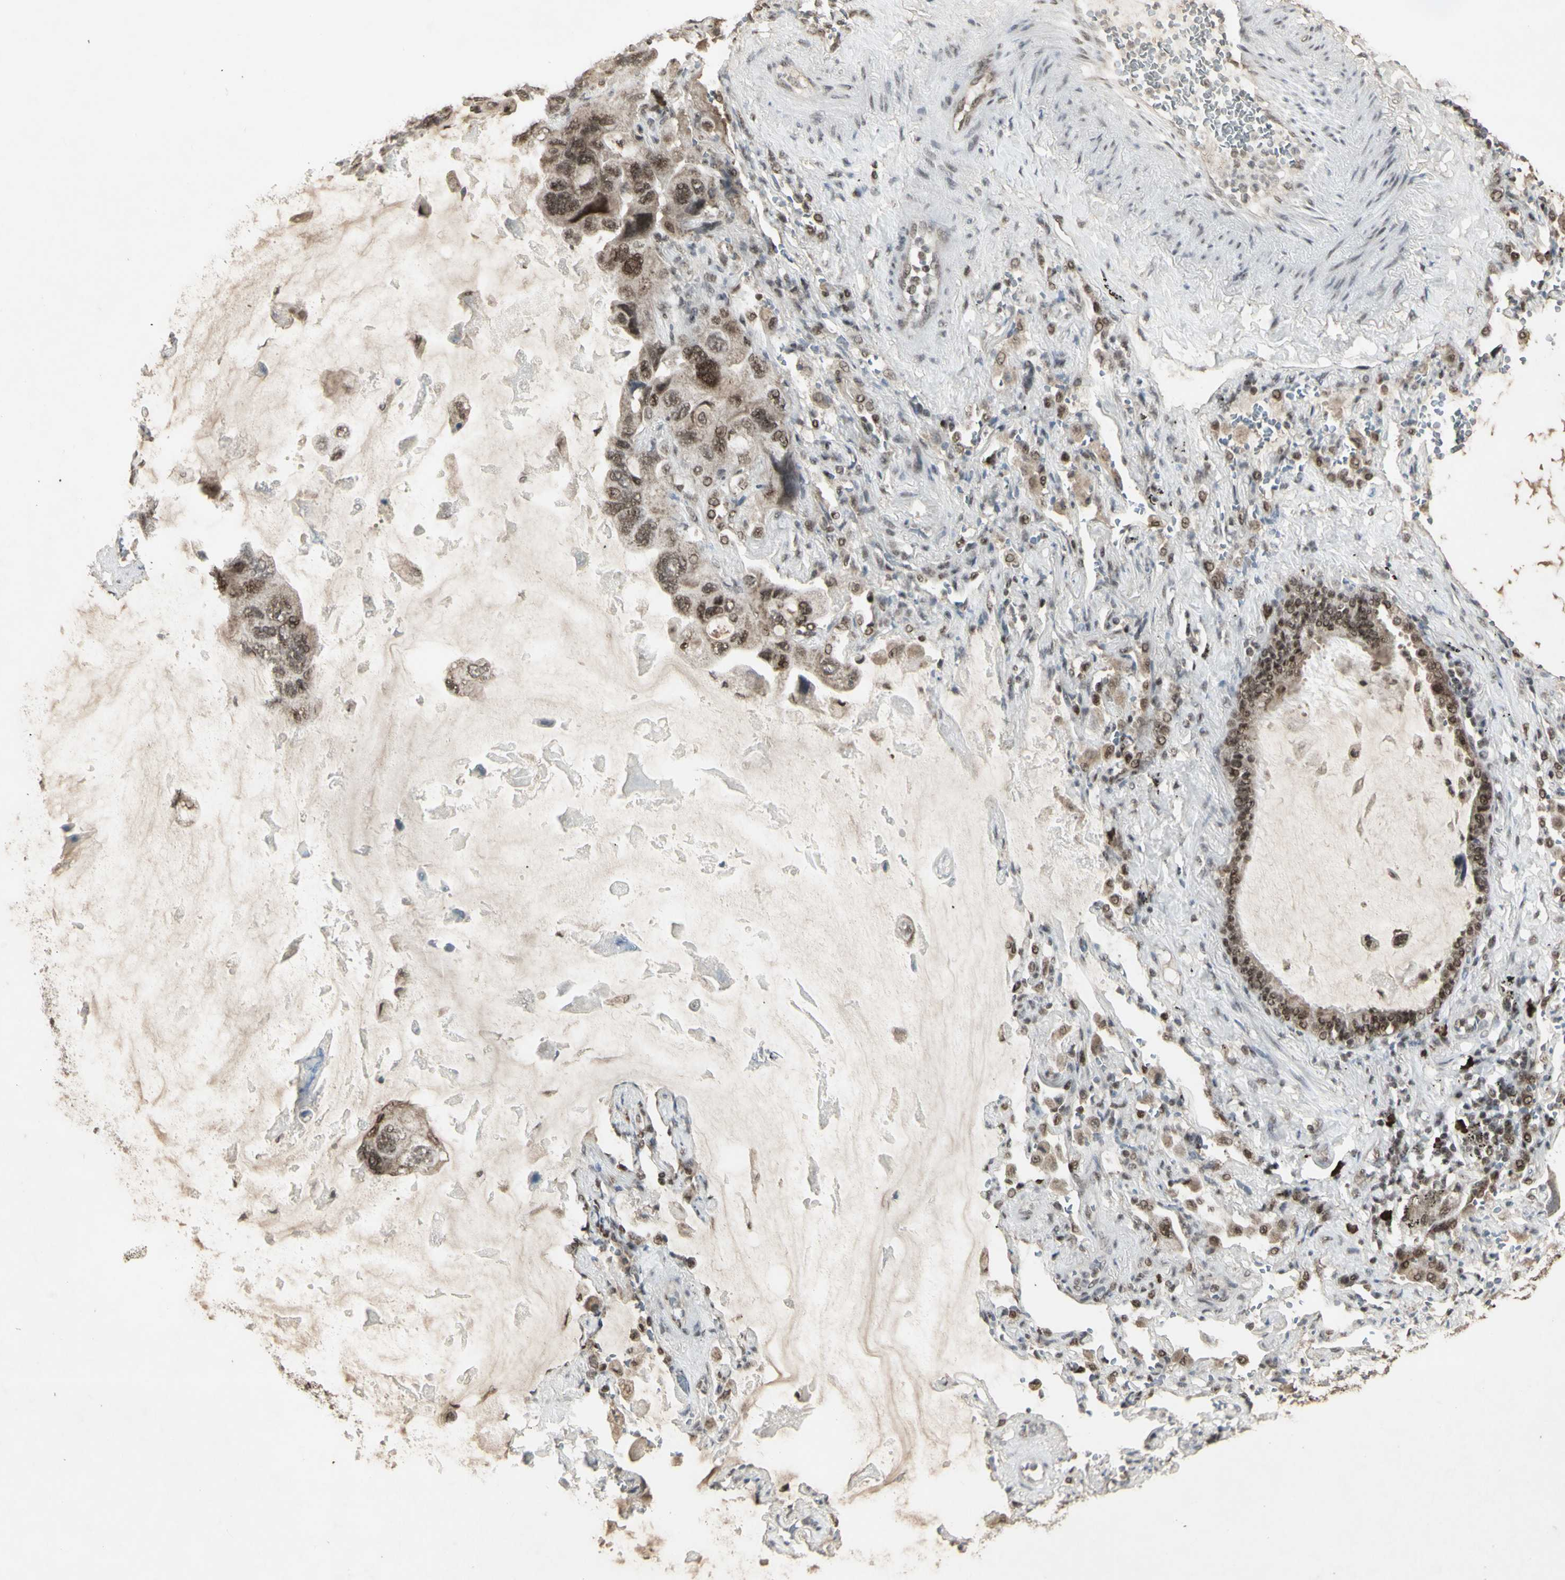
{"staining": {"intensity": "moderate", "quantity": ">75%", "location": "cytoplasmic/membranous,nuclear"}, "tissue": "lung cancer", "cell_type": "Tumor cells", "image_type": "cancer", "snomed": [{"axis": "morphology", "description": "Squamous cell carcinoma, NOS"}, {"axis": "topography", "description": "Lung"}], "caption": "Lung squamous cell carcinoma stained for a protein (brown) displays moderate cytoplasmic/membranous and nuclear positive staining in about >75% of tumor cells.", "gene": "CCNT1", "patient": {"sex": "female", "age": 73}}